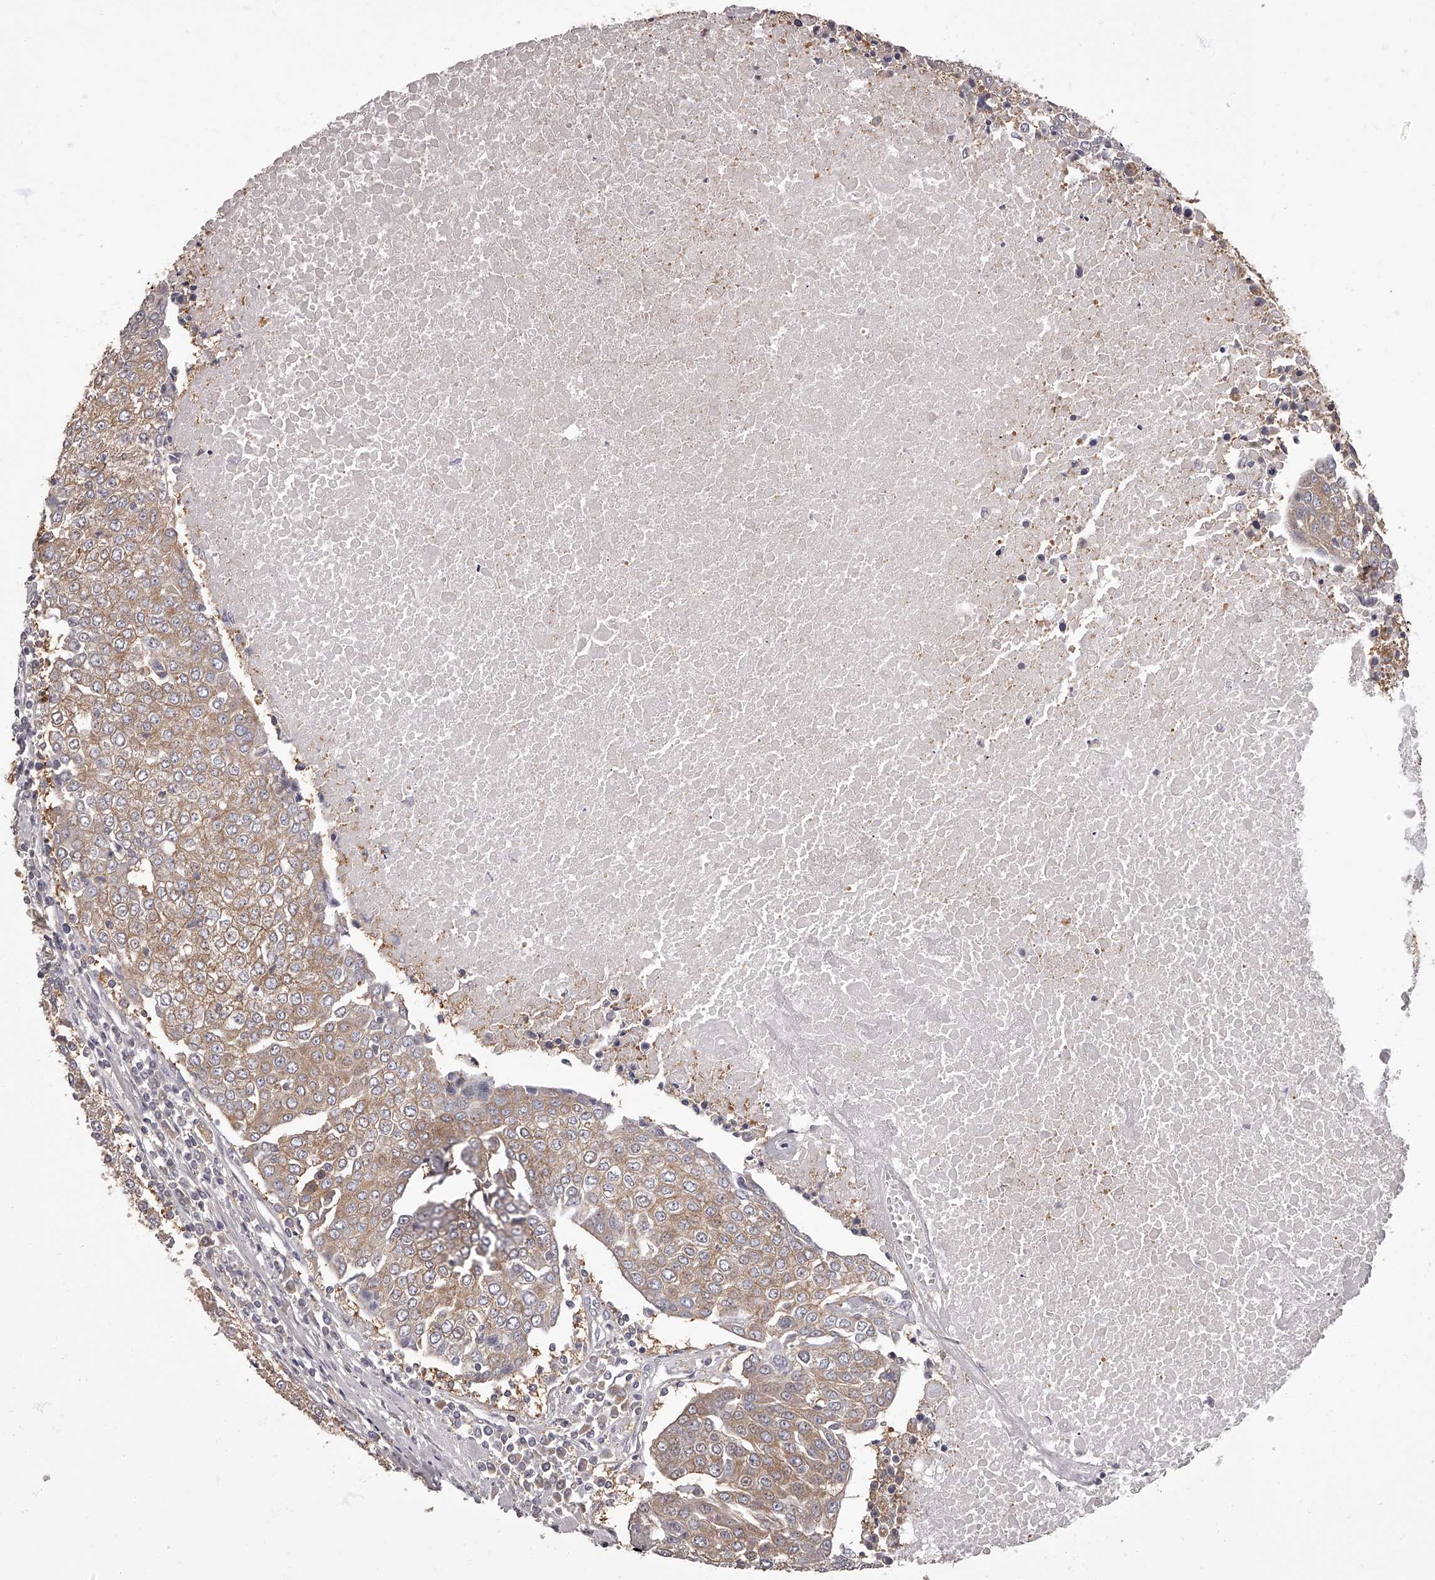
{"staining": {"intensity": "weak", "quantity": ">75%", "location": "cytoplasmic/membranous"}, "tissue": "urothelial cancer", "cell_type": "Tumor cells", "image_type": "cancer", "snomed": [{"axis": "morphology", "description": "Urothelial carcinoma, High grade"}, {"axis": "topography", "description": "Urinary bladder"}], "caption": "Immunohistochemical staining of human urothelial cancer exhibits weak cytoplasmic/membranous protein expression in about >75% of tumor cells. The staining is performed using DAB brown chromogen to label protein expression. The nuclei are counter-stained blue using hematoxylin.", "gene": "APEH", "patient": {"sex": "female", "age": 85}}